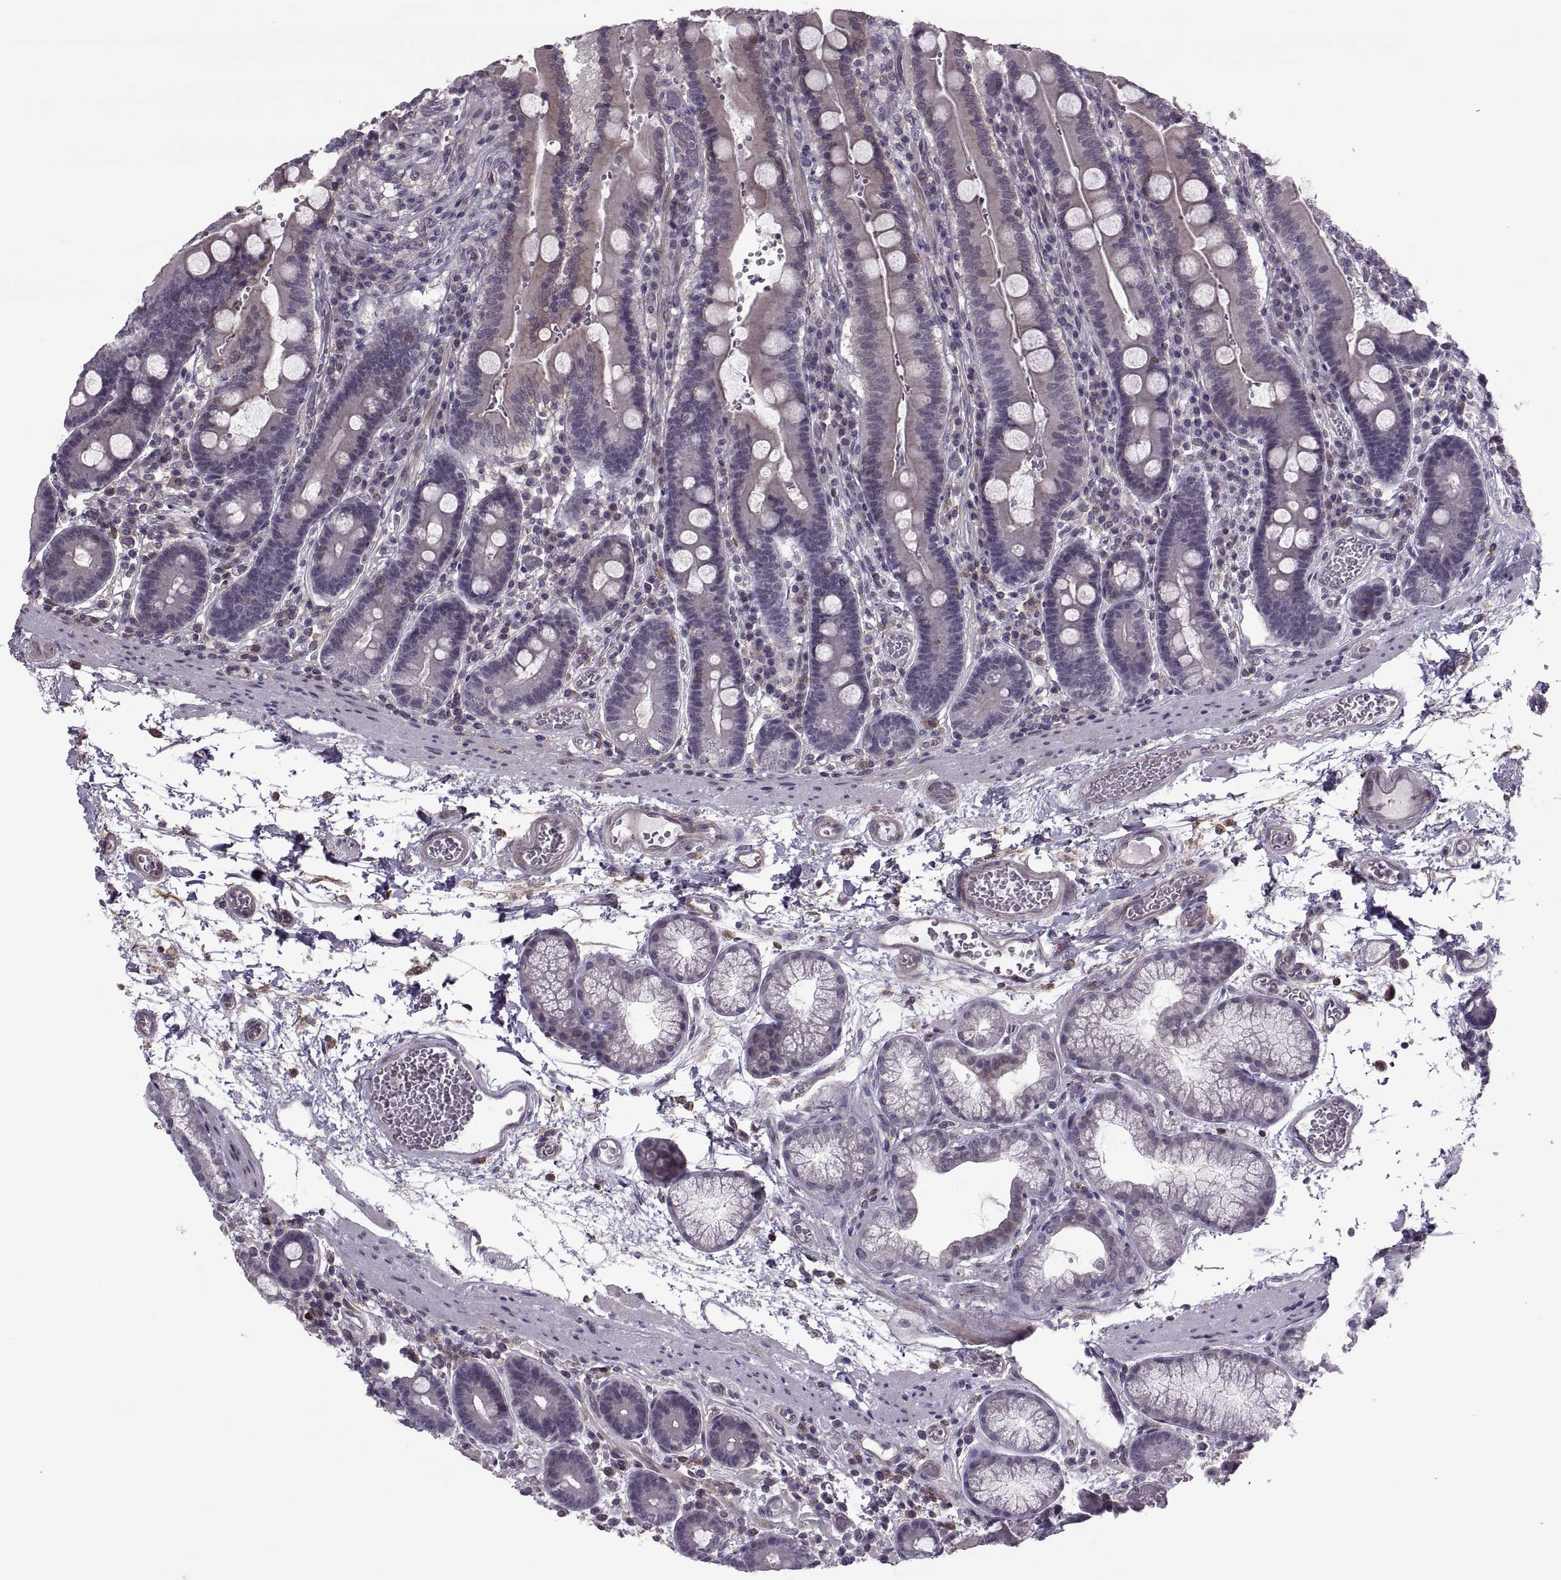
{"staining": {"intensity": "negative", "quantity": "none", "location": "none"}, "tissue": "duodenum", "cell_type": "Glandular cells", "image_type": "normal", "snomed": [{"axis": "morphology", "description": "Normal tissue, NOS"}, {"axis": "topography", "description": "Duodenum"}], "caption": "This is a image of immunohistochemistry staining of benign duodenum, which shows no expression in glandular cells. (Brightfield microscopy of DAB IHC at high magnification).", "gene": "ODF3", "patient": {"sex": "female", "age": 62}}